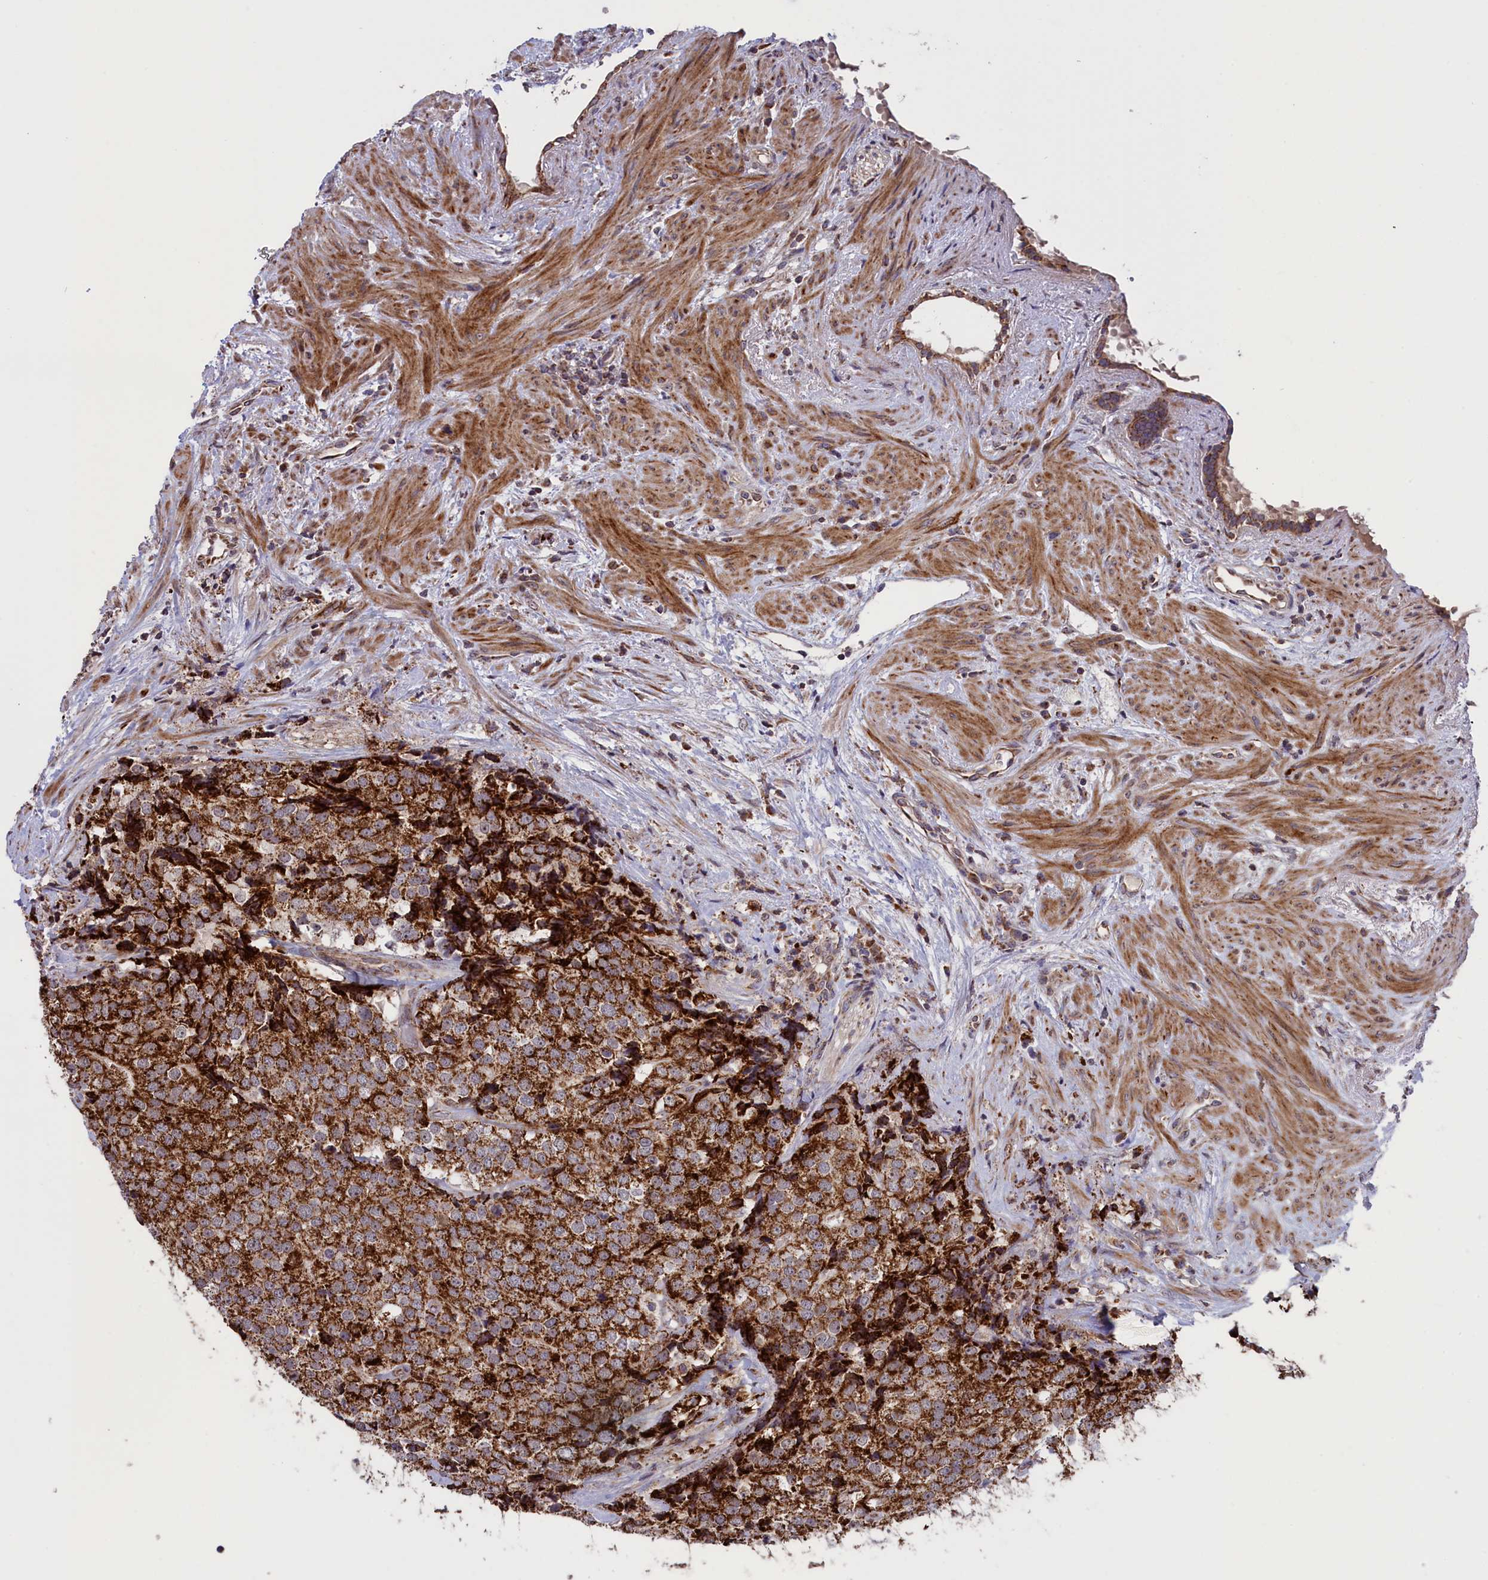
{"staining": {"intensity": "strong", "quantity": ">75%", "location": "cytoplasmic/membranous"}, "tissue": "prostate cancer", "cell_type": "Tumor cells", "image_type": "cancer", "snomed": [{"axis": "morphology", "description": "Adenocarcinoma, High grade"}, {"axis": "topography", "description": "Prostate"}], "caption": "DAB immunohistochemical staining of human prostate cancer (adenocarcinoma (high-grade)) reveals strong cytoplasmic/membranous protein expression in approximately >75% of tumor cells.", "gene": "TIMM44", "patient": {"sex": "male", "age": 49}}